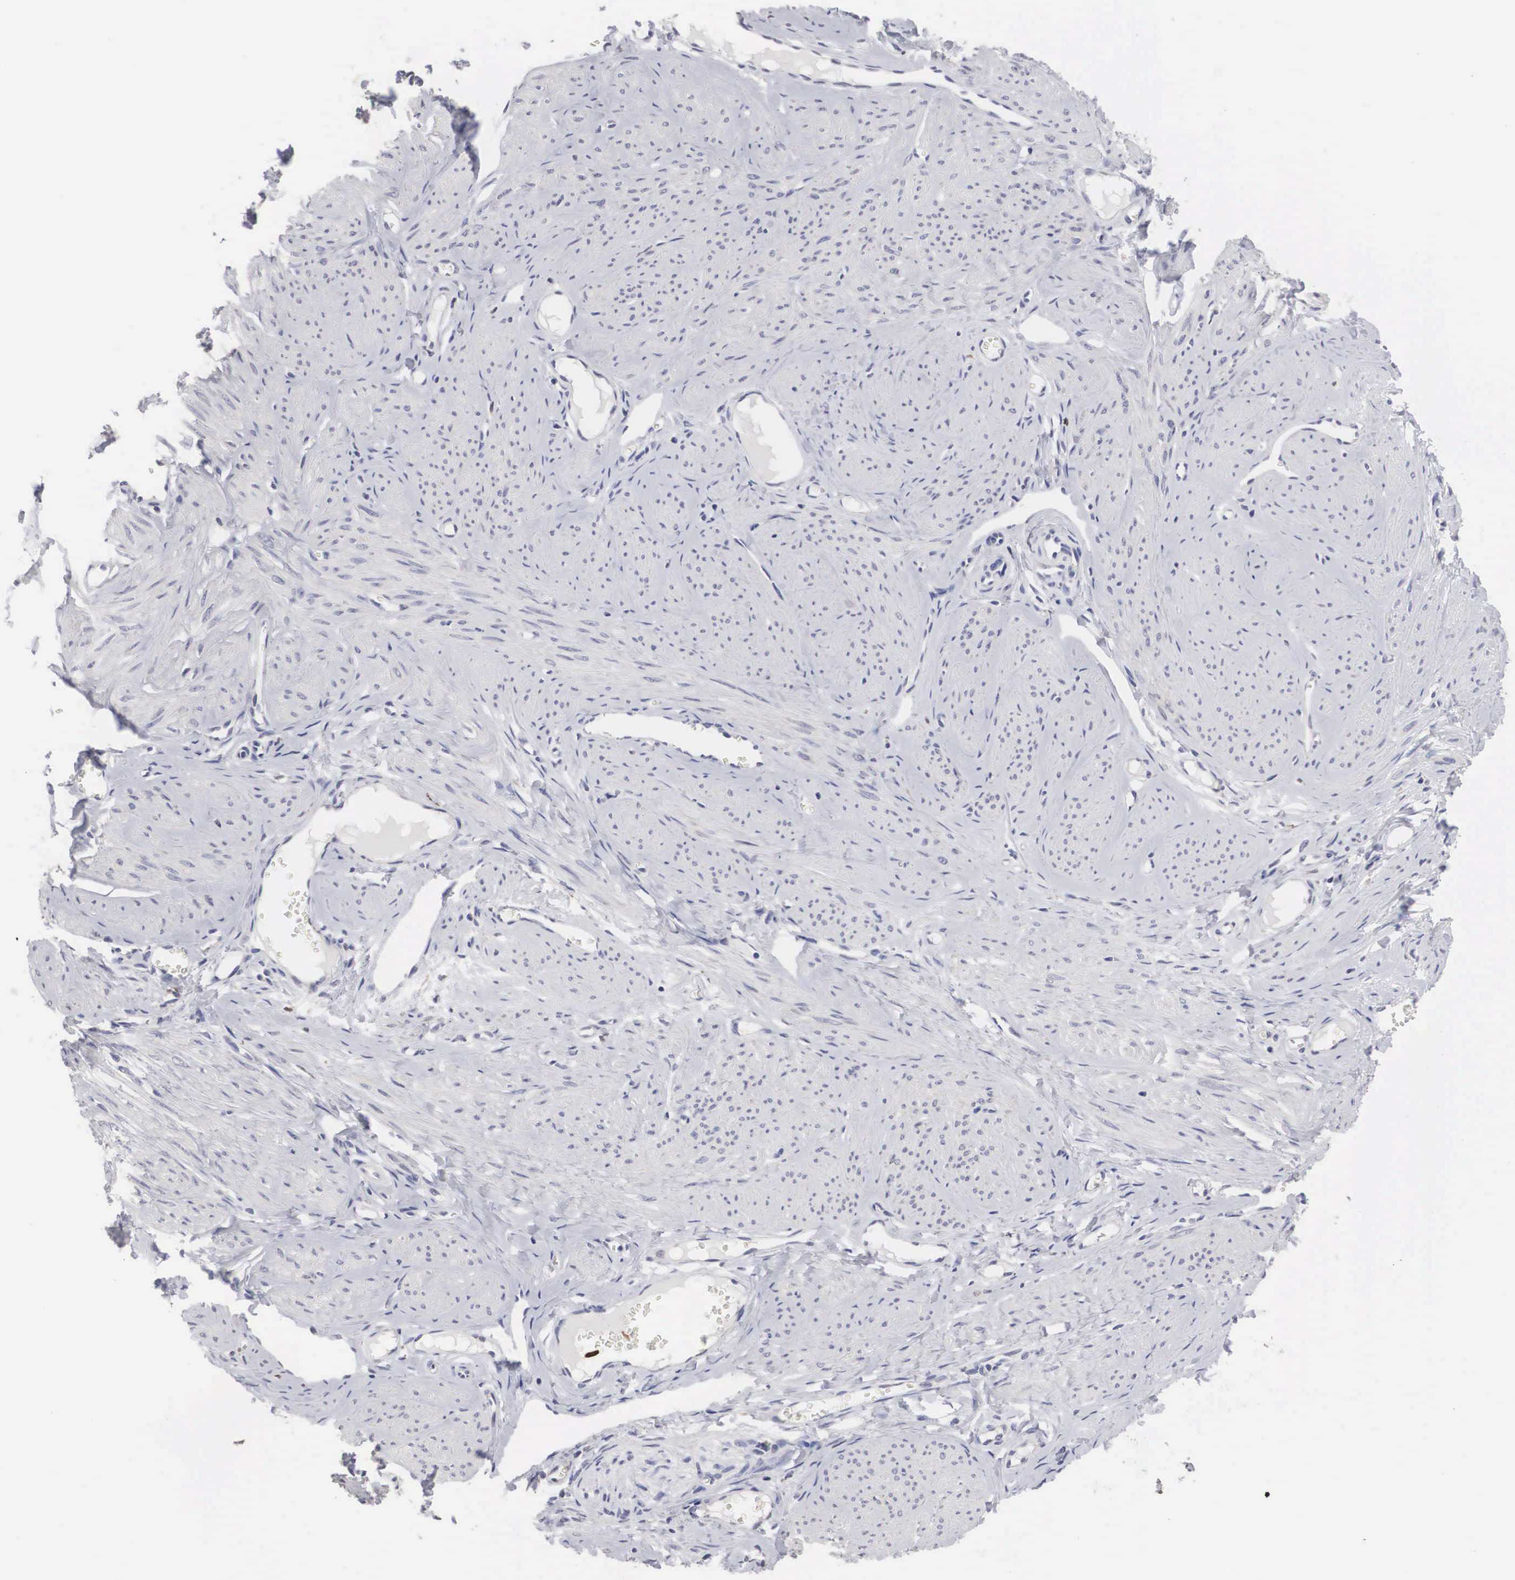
{"staining": {"intensity": "negative", "quantity": "none", "location": "none"}, "tissue": "smooth muscle", "cell_type": "Smooth muscle cells", "image_type": "normal", "snomed": [{"axis": "morphology", "description": "Normal tissue, NOS"}, {"axis": "topography", "description": "Uterus"}], "caption": "An immunohistochemistry (IHC) micrograph of benign smooth muscle is shown. There is no staining in smooth muscle cells of smooth muscle.", "gene": "HMOX1", "patient": {"sex": "female", "age": 45}}